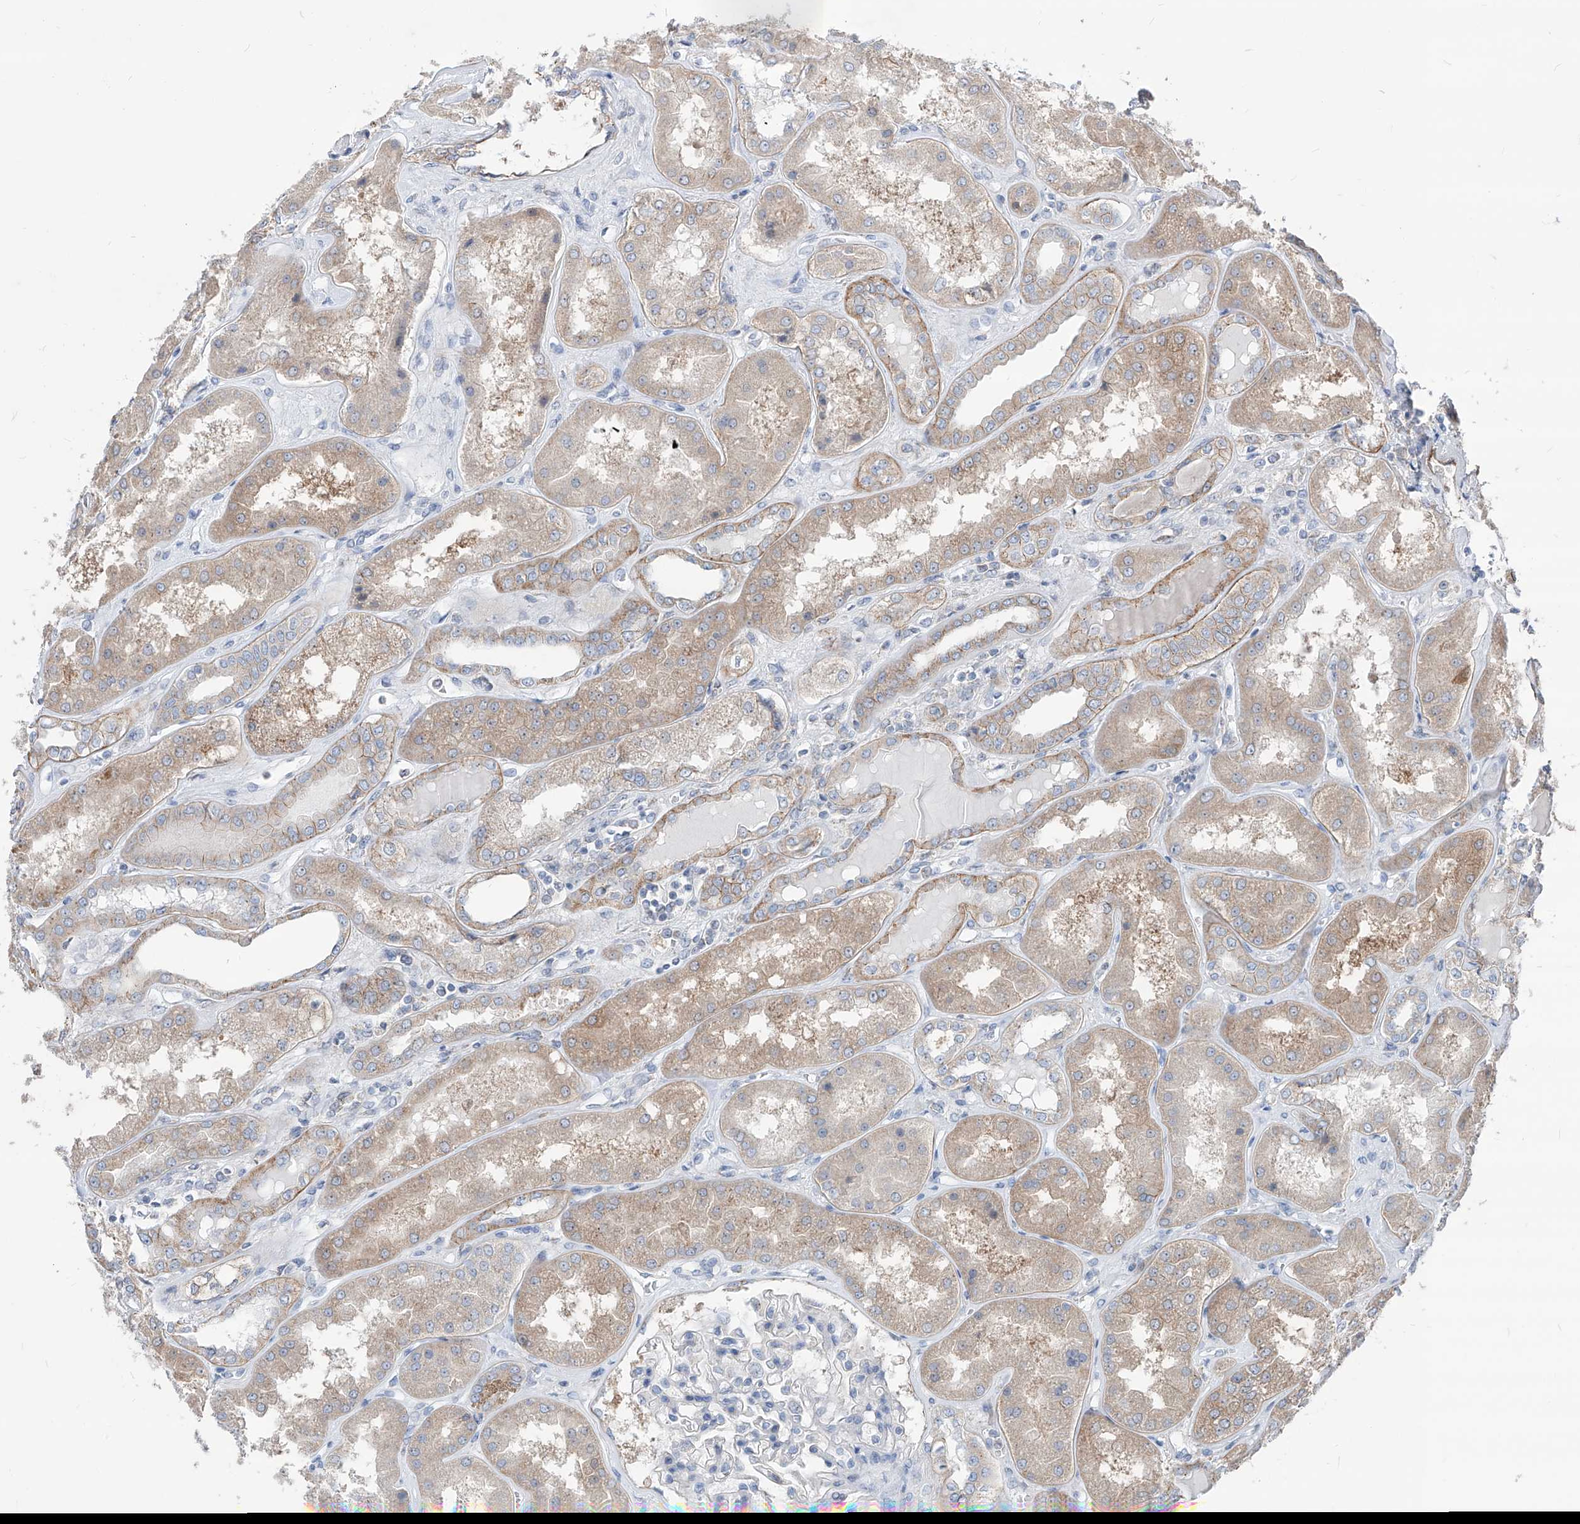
{"staining": {"intensity": "negative", "quantity": "none", "location": "none"}, "tissue": "kidney", "cell_type": "Cells in glomeruli", "image_type": "normal", "snomed": [{"axis": "morphology", "description": "Normal tissue, NOS"}, {"axis": "topography", "description": "Kidney"}], "caption": "Immunohistochemistry photomicrograph of normal kidney stained for a protein (brown), which reveals no staining in cells in glomeruli.", "gene": "AGPS", "patient": {"sex": "female", "age": 56}}